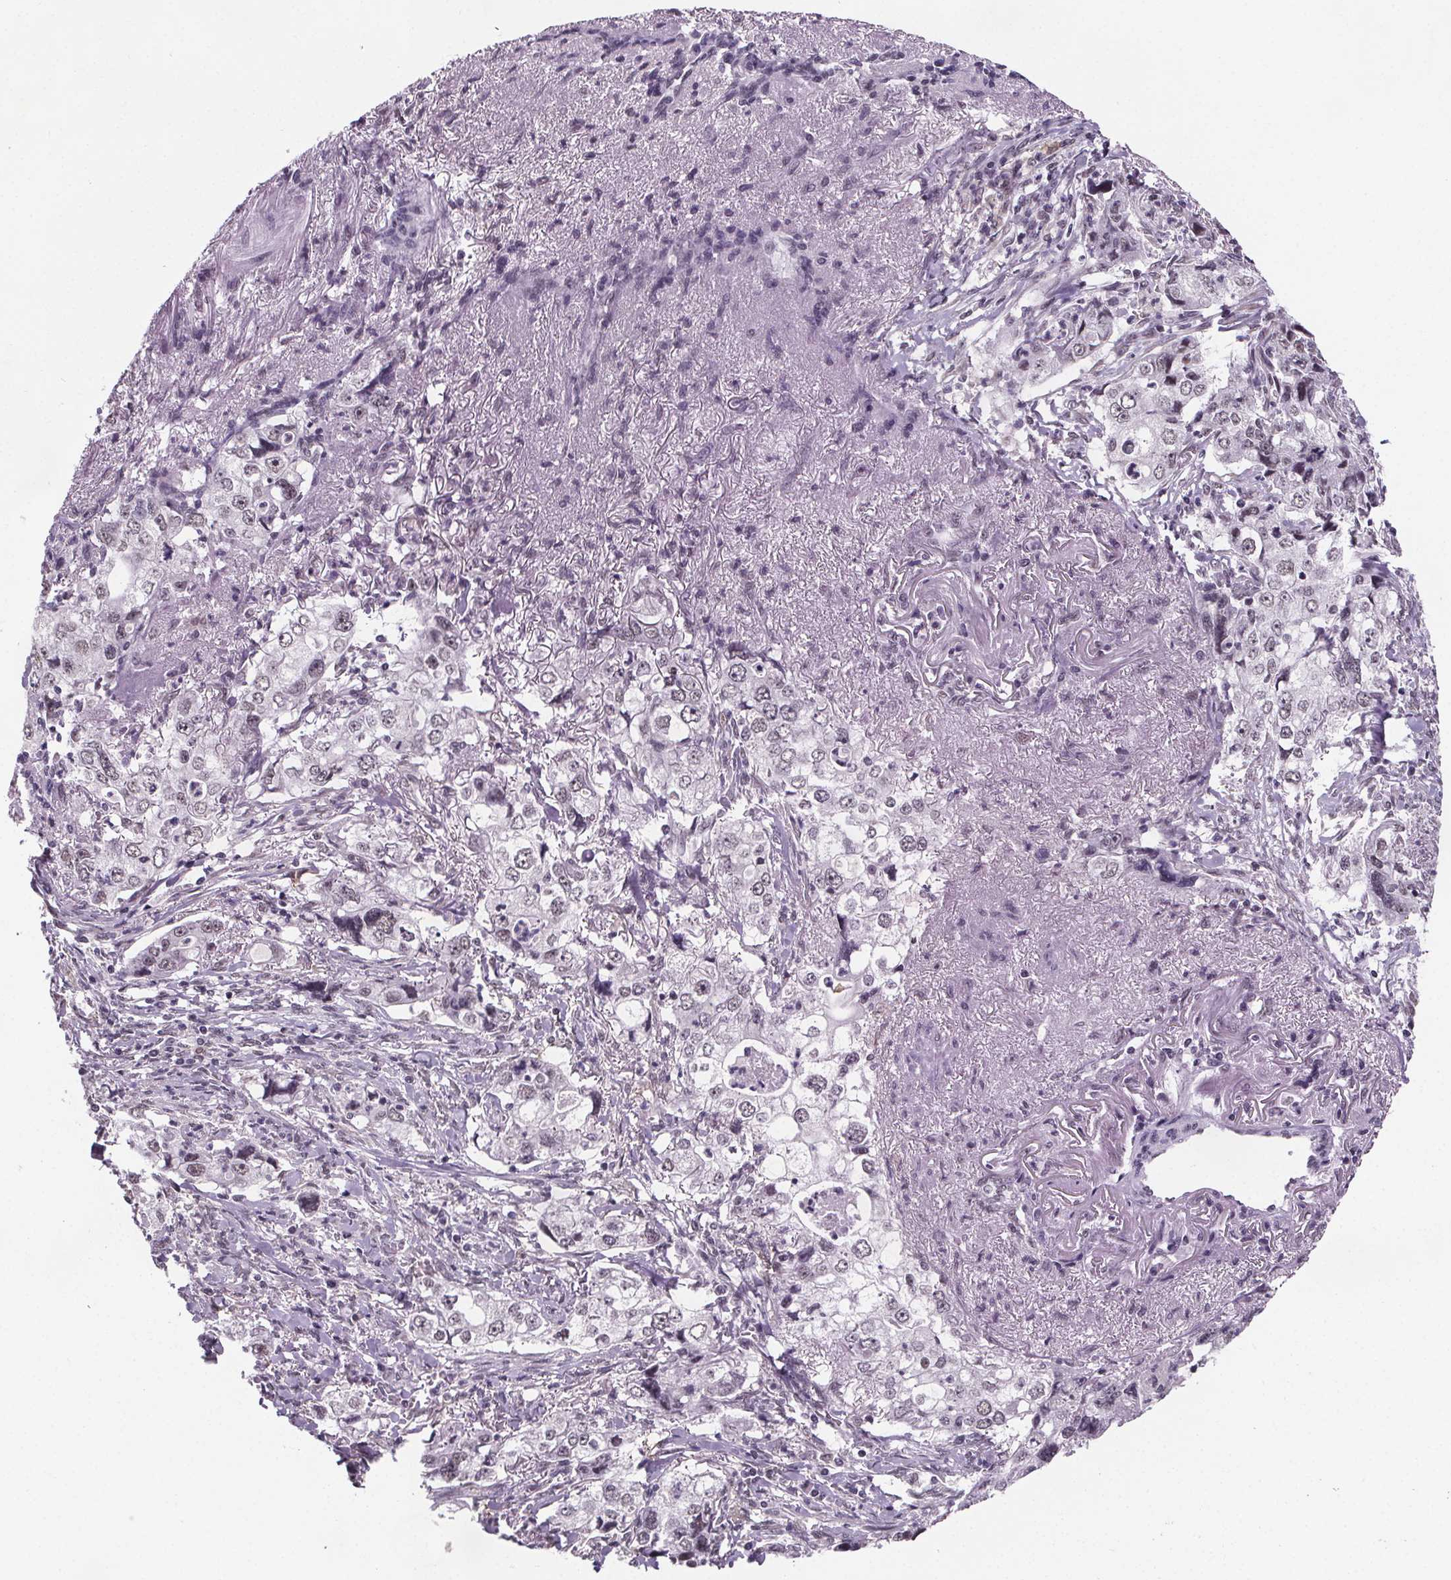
{"staining": {"intensity": "weak", "quantity": "25%-75%", "location": "nuclear"}, "tissue": "stomach cancer", "cell_type": "Tumor cells", "image_type": "cancer", "snomed": [{"axis": "morphology", "description": "Adenocarcinoma, NOS"}, {"axis": "topography", "description": "Stomach, upper"}], "caption": "DAB (3,3'-diaminobenzidine) immunohistochemical staining of human stomach cancer demonstrates weak nuclear protein positivity in approximately 25%-75% of tumor cells. (DAB (3,3'-diaminobenzidine) = brown stain, brightfield microscopy at high magnification).", "gene": "ZNF572", "patient": {"sex": "male", "age": 75}}